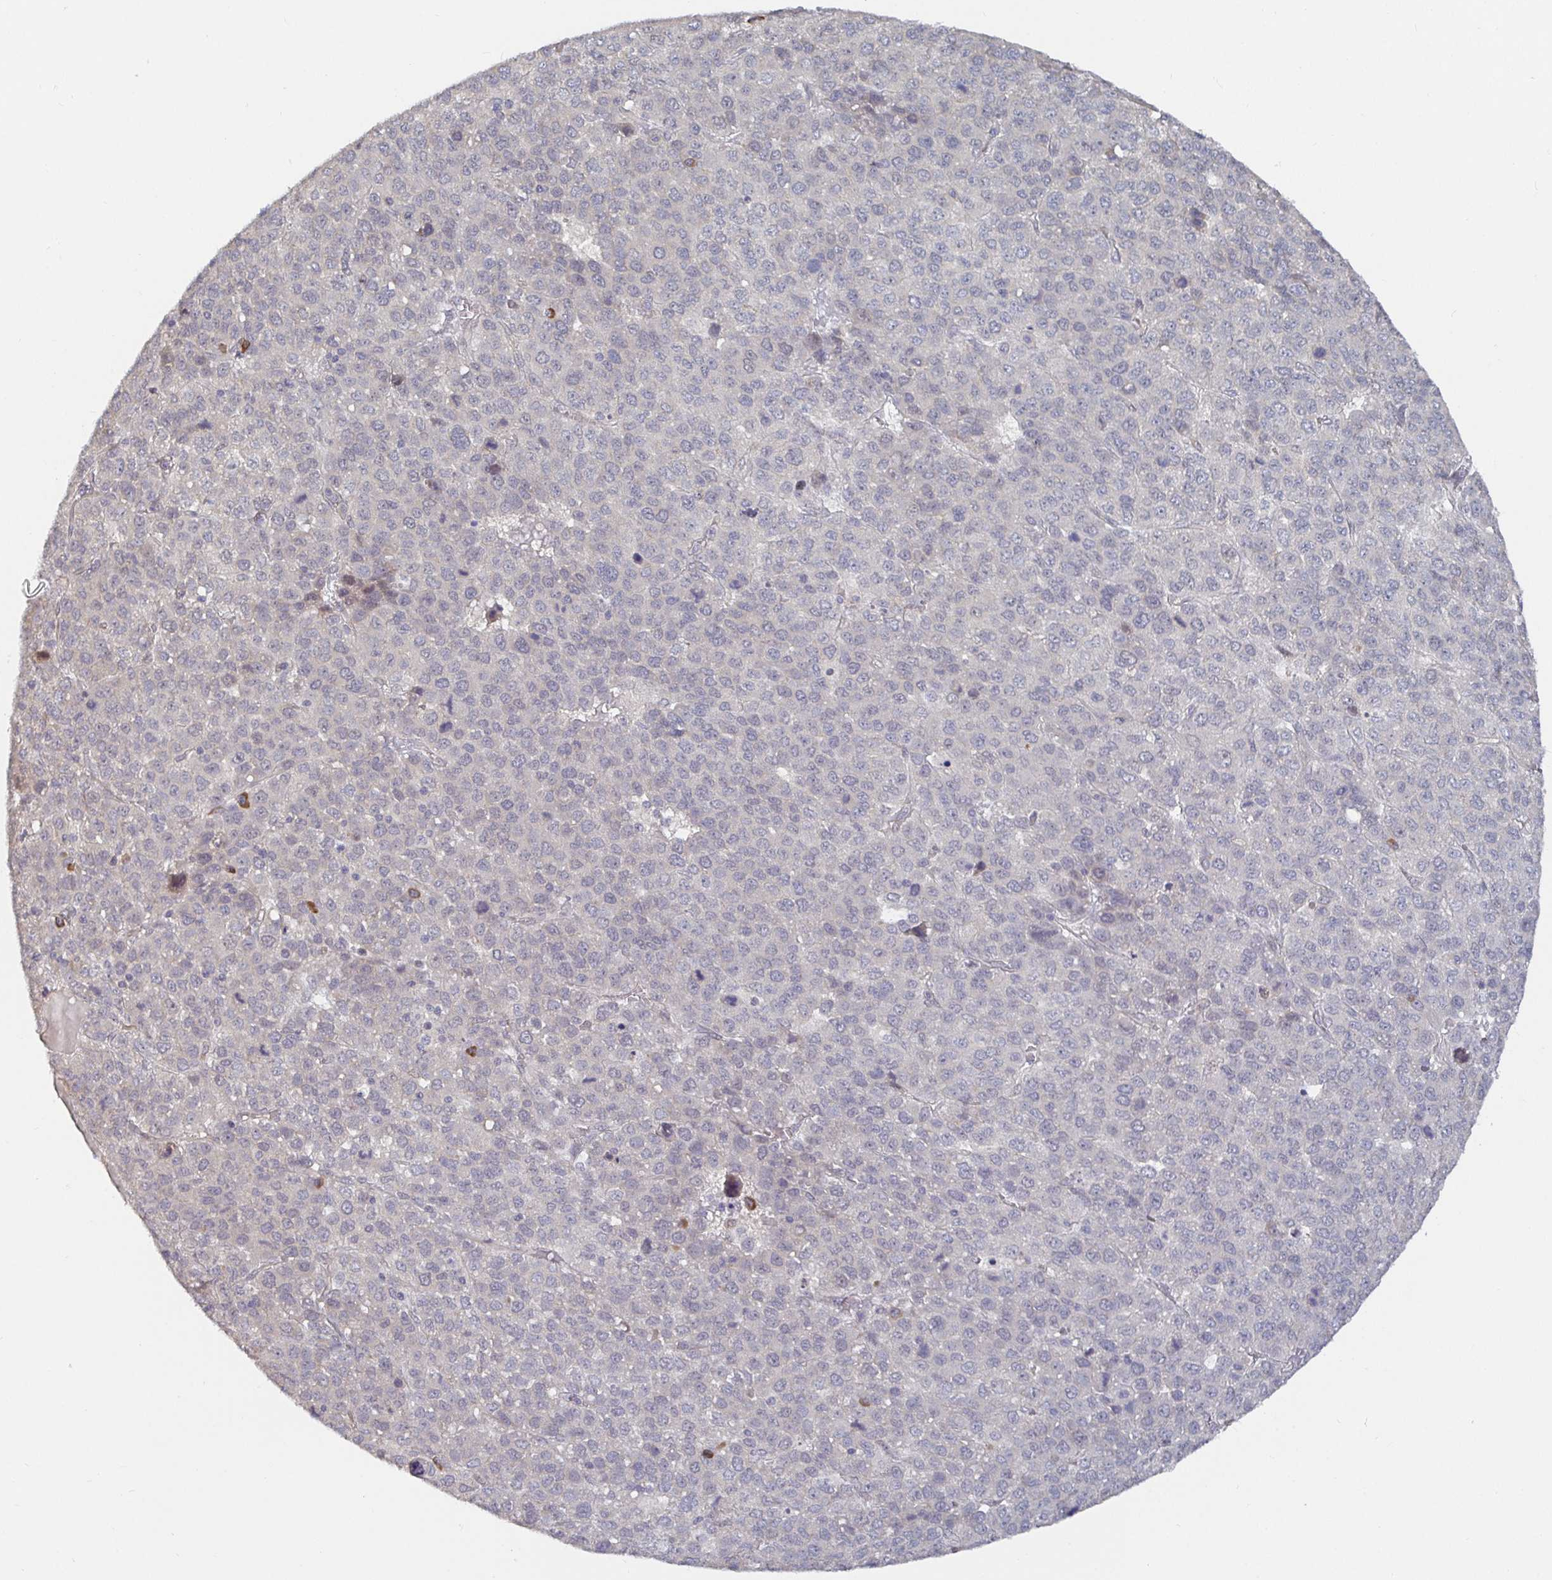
{"staining": {"intensity": "negative", "quantity": "none", "location": "none"}, "tissue": "liver cancer", "cell_type": "Tumor cells", "image_type": "cancer", "snomed": [{"axis": "morphology", "description": "Carcinoma, Hepatocellular, NOS"}, {"axis": "topography", "description": "Liver"}], "caption": "DAB immunohistochemical staining of human liver hepatocellular carcinoma demonstrates no significant staining in tumor cells.", "gene": "MEIS1", "patient": {"sex": "male", "age": 69}}